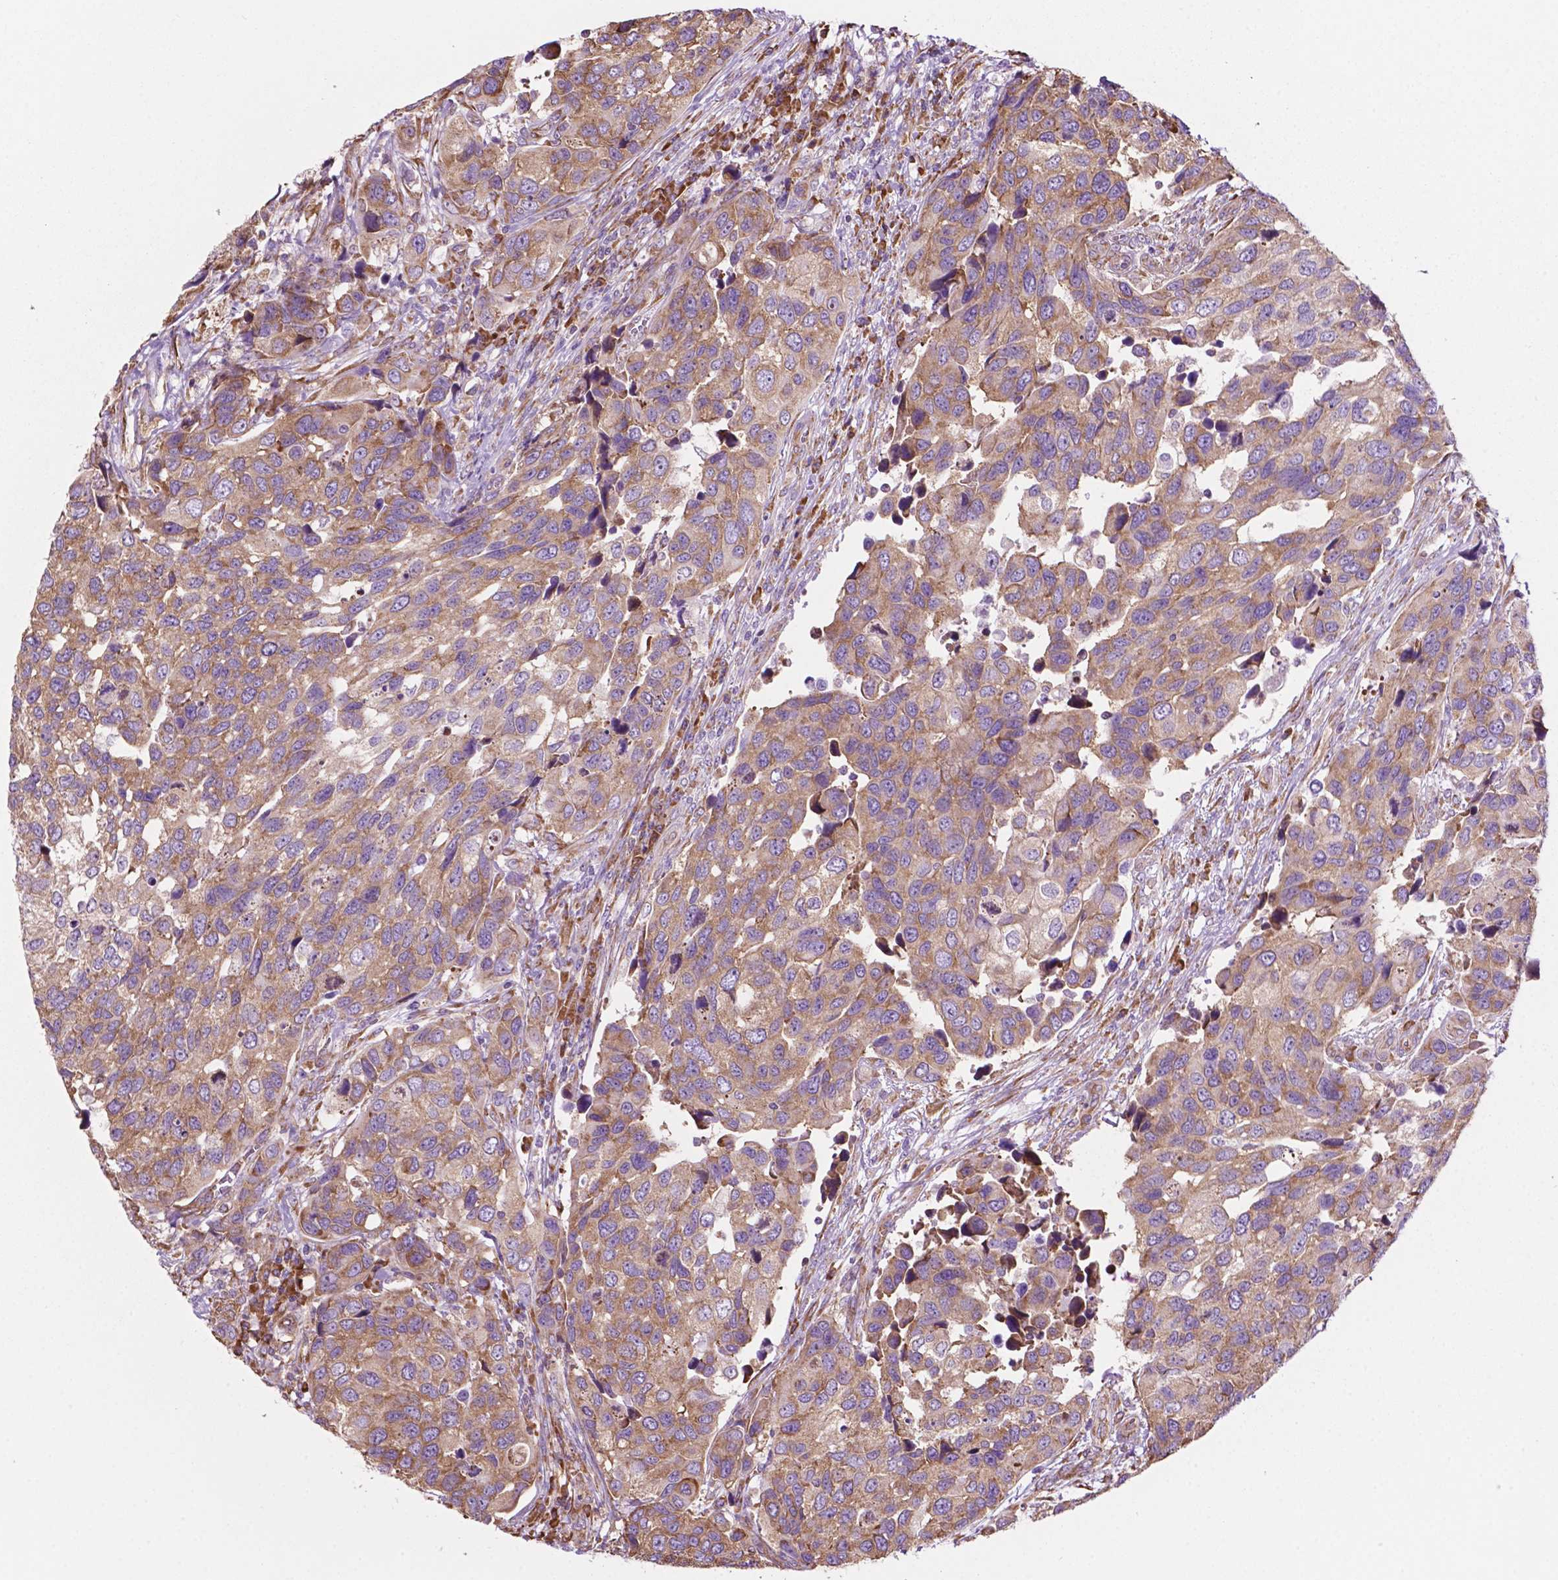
{"staining": {"intensity": "moderate", "quantity": ">75%", "location": "cytoplasmic/membranous"}, "tissue": "urothelial cancer", "cell_type": "Tumor cells", "image_type": "cancer", "snomed": [{"axis": "morphology", "description": "Urothelial carcinoma, High grade"}, {"axis": "topography", "description": "Urinary bladder"}], "caption": "DAB immunohistochemical staining of urothelial cancer shows moderate cytoplasmic/membranous protein expression in about >75% of tumor cells.", "gene": "RPL29", "patient": {"sex": "male", "age": 60}}